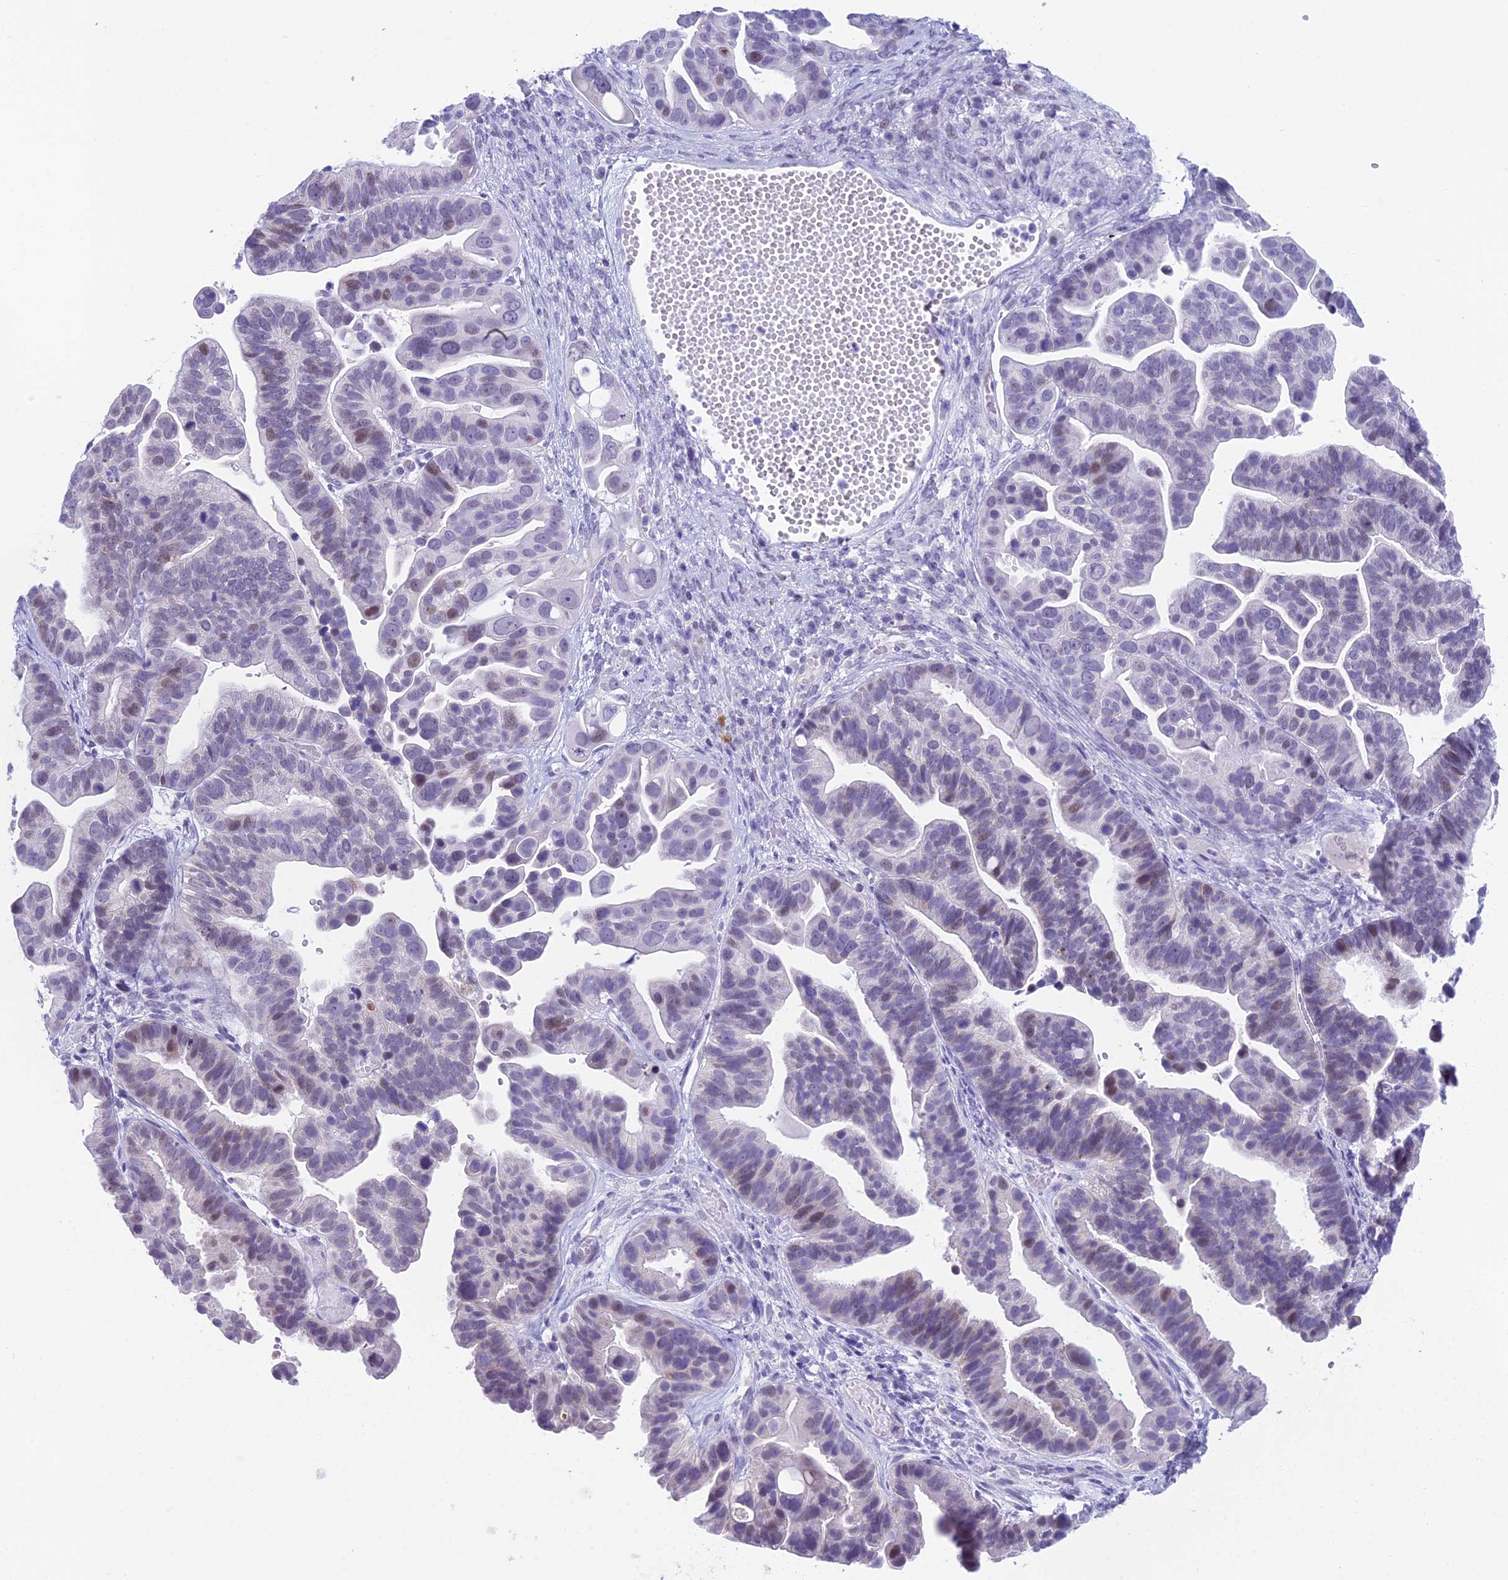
{"staining": {"intensity": "moderate", "quantity": "<25%", "location": "nuclear"}, "tissue": "ovarian cancer", "cell_type": "Tumor cells", "image_type": "cancer", "snomed": [{"axis": "morphology", "description": "Cystadenocarcinoma, serous, NOS"}, {"axis": "topography", "description": "Ovary"}], "caption": "High-magnification brightfield microscopy of serous cystadenocarcinoma (ovarian) stained with DAB (3,3'-diaminobenzidine) (brown) and counterstained with hematoxylin (blue). tumor cells exhibit moderate nuclear expression is appreciated in about<25% of cells. (Brightfield microscopy of DAB IHC at high magnification).", "gene": "CC2D2A", "patient": {"sex": "female", "age": 56}}